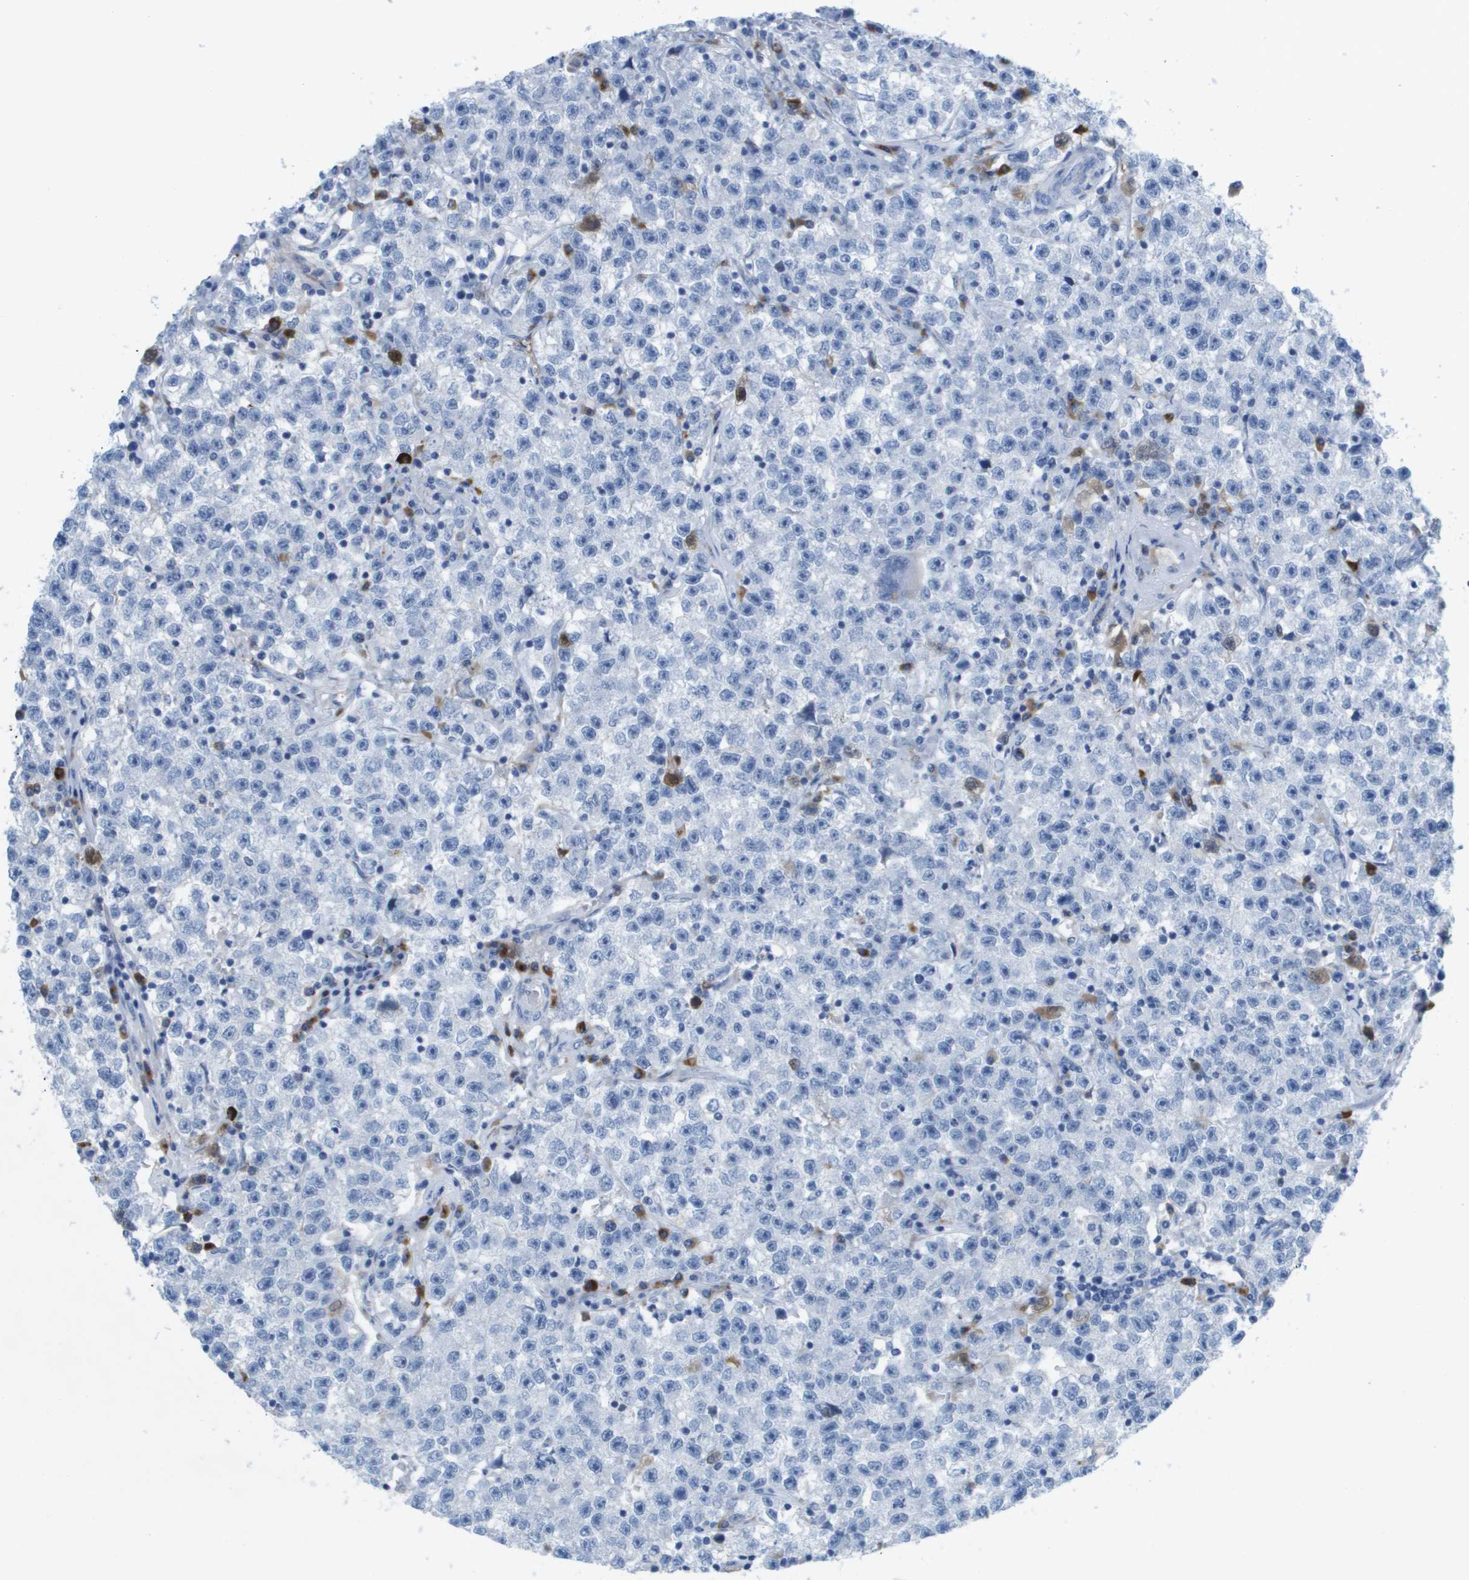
{"staining": {"intensity": "negative", "quantity": "none", "location": "none"}, "tissue": "testis cancer", "cell_type": "Tumor cells", "image_type": "cancer", "snomed": [{"axis": "morphology", "description": "Seminoma, NOS"}, {"axis": "topography", "description": "Testis"}], "caption": "Seminoma (testis) was stained to show a protein in brown. There is no significant staining in tumor cells. (Stains: DAB (3,3'-diaminobenzidine) immunohistochemistry with hematoxylin counter stain, Microscopy: brightfield microscopy at high magnification).", "gene": "GPR18", "patient": {"sex": "male", "age": 22}}